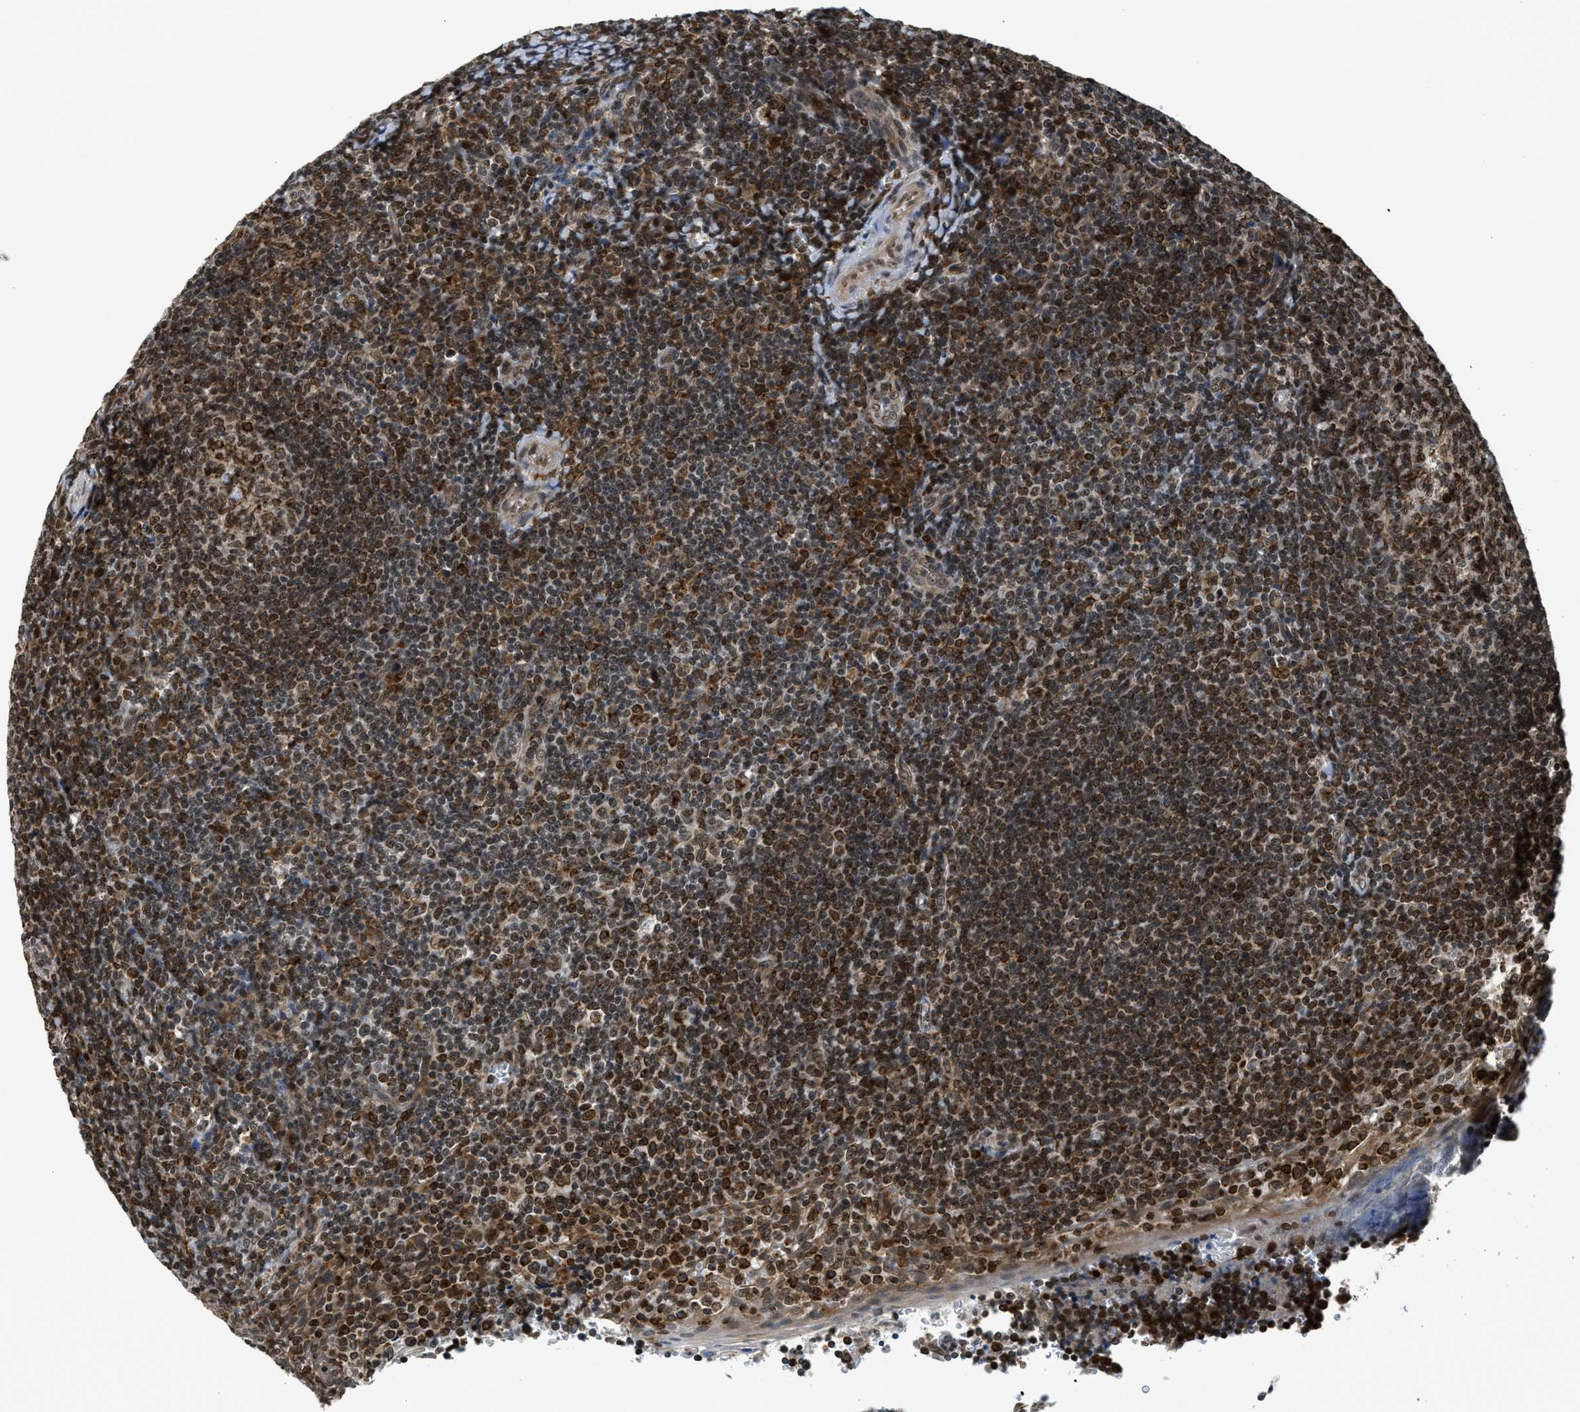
{"staining": {"intensity": "strong", "quantity": ">75%", "location": "nuclear"}, "tissue": "tonsil", "cell_type": "Germinal center cells", "image_type": "normal", "snomed": [{"axis": "morphology", "description": "Normal tissue, NOS"}, {"axis": "topography", "description": "Tonsil"}], "caption": "The histopathology image displays immunohistochemical staining of benign tonsil. There is strong nuclear positivity is identified in approximately >75% of germinal center cells. The staining was performed using DAB (3,3'-diaminobenzidine) to visualize the protein expression in brown, while the nuclei were stained in blue with hematoxylin (Magnification: 20x).", "gene": "RETREG3", "patient": {"sex": "male", "age": 37}}